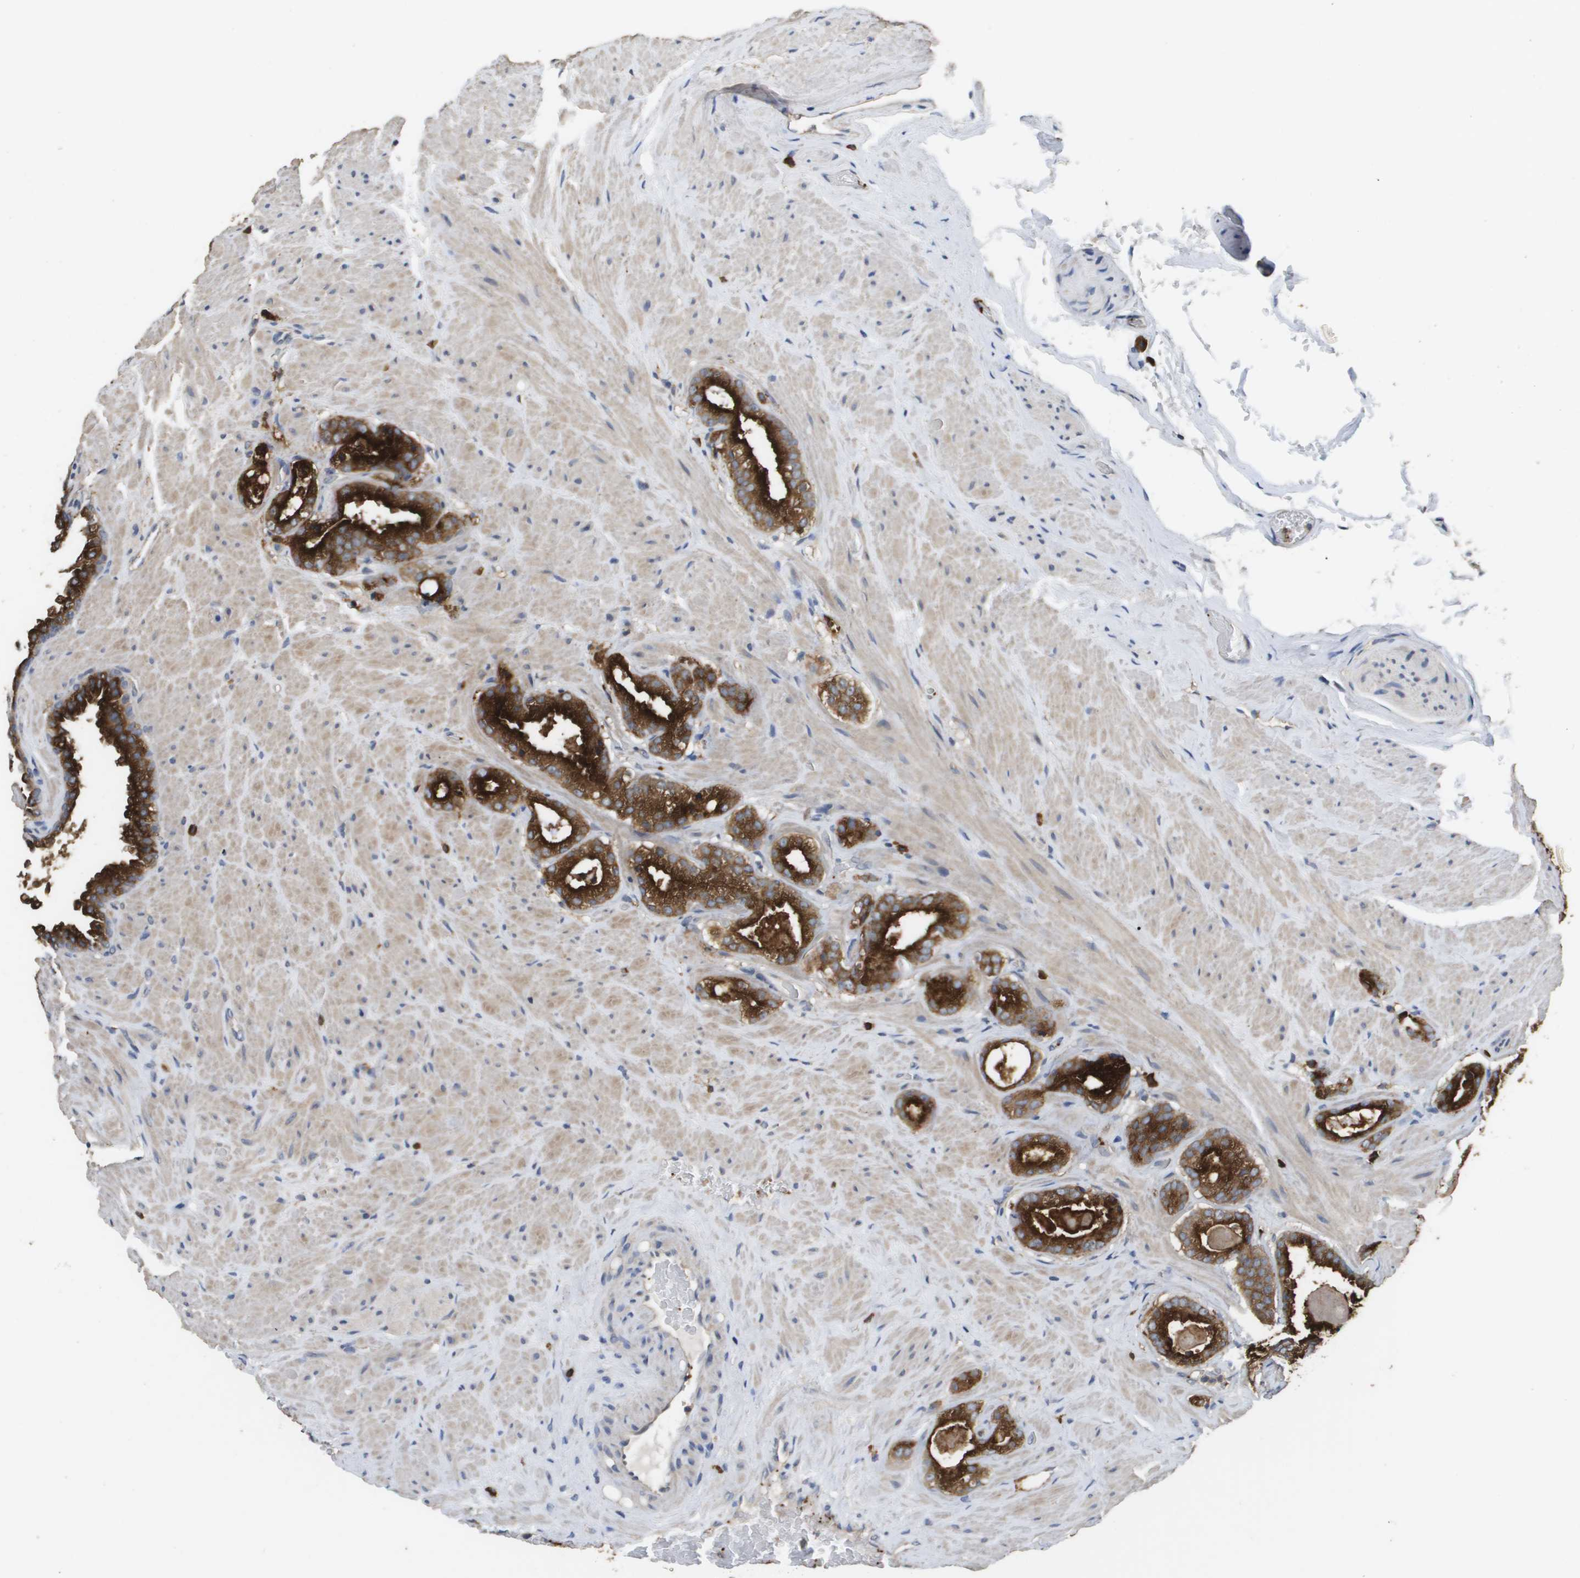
{"staining": {"intensity": "strong", "quantity": ">75%", "location": "cytoplasmic/membranous"}, "tissue": "prostate cancer", "cell_type": "Tumor cells", "image_type": "cancer", "snomed": [{"axis": "morphology", "description": "Adenocarcinoma, High grade"}, {"axis": "topography", "description": "Prostate"}], "caption": "Protein staining by immunohistochemistry shows strong cytoplasmic/membranous positivity in about >75% of tumor cells in prostate cancer (adenocarcinoma (high-grade)). Immunohistochemistry (ihc) stains the protein of interest in brown and the nuclei are stained blue.", "gene": "RAB27B", "patient": {"sex": "male", "age": 64}}